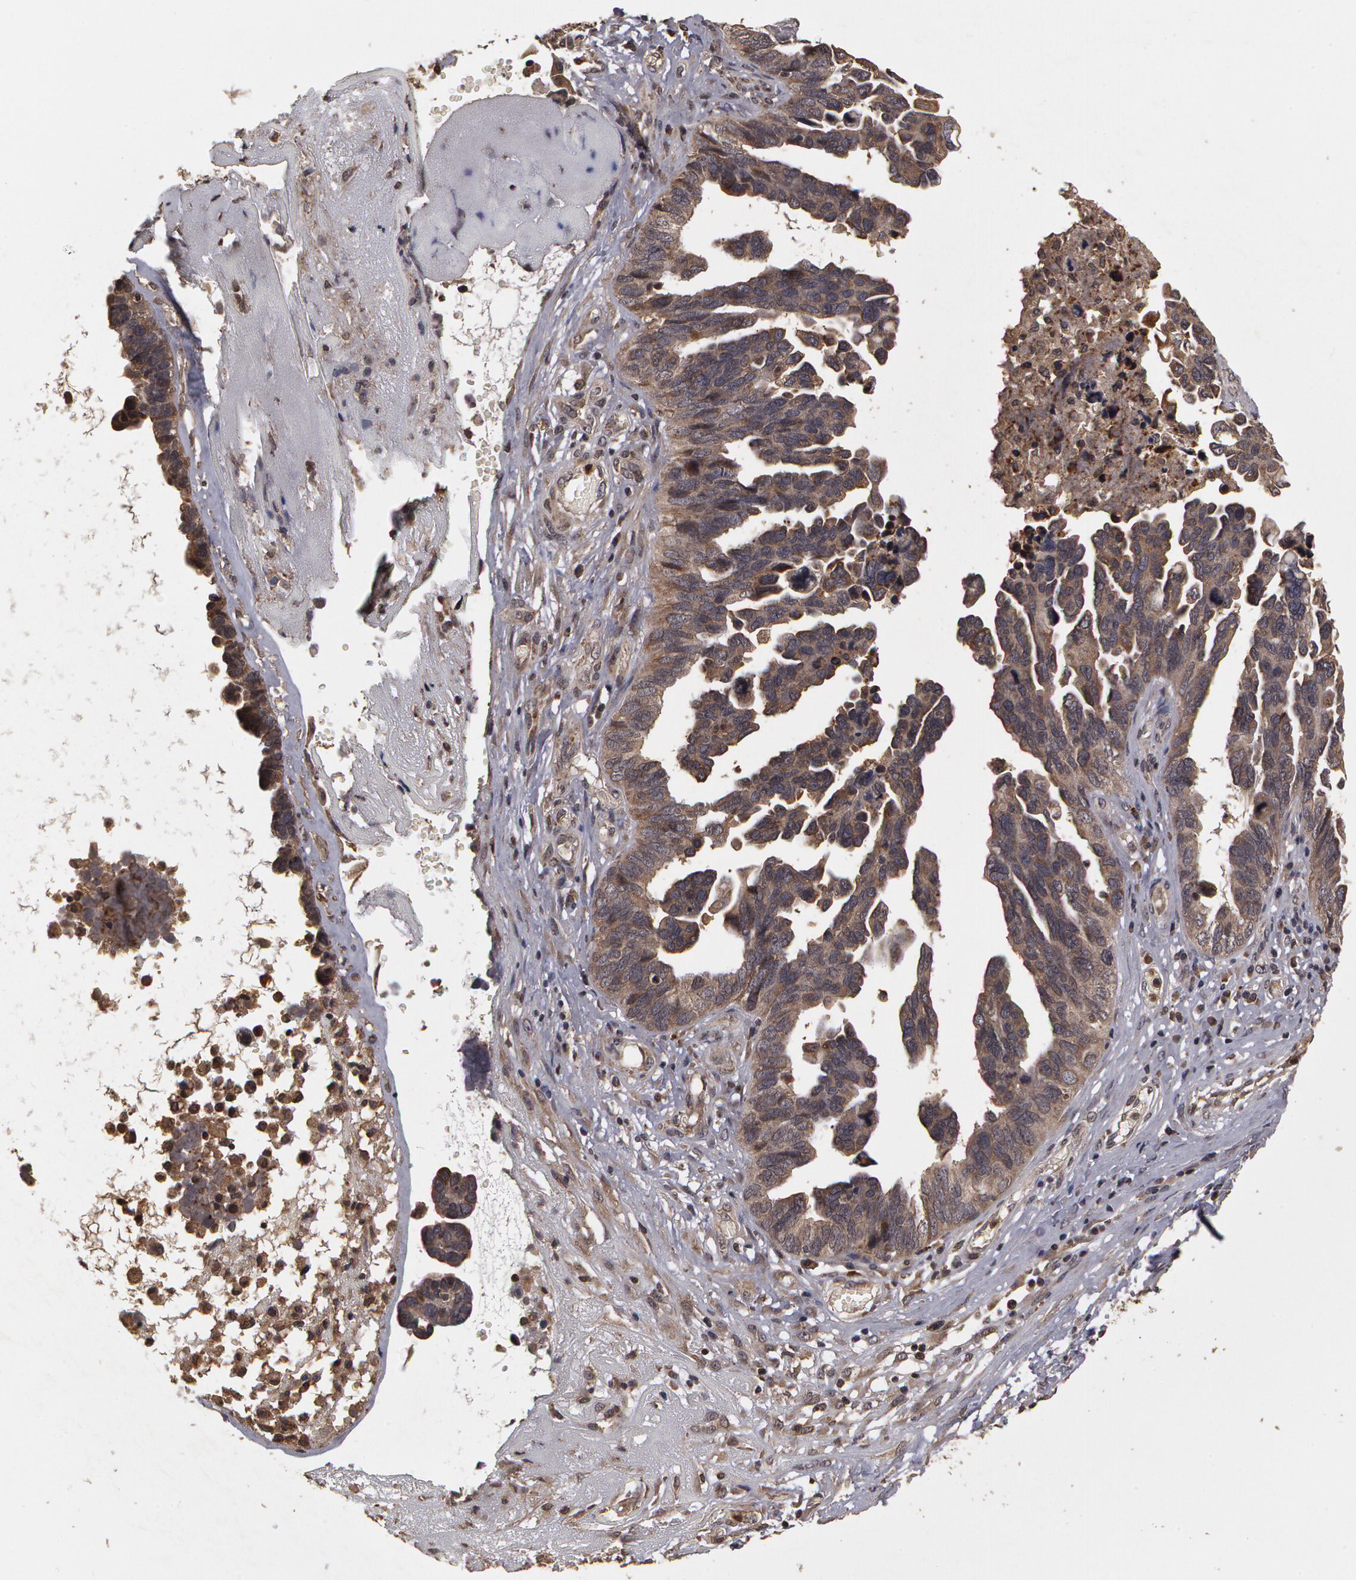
{"staining": {"intensity": "weak", "quantity": "25%-75%", "location": "cytoplasmic/membranous"}, "tissue": "ovarian cancer", "cell_type": "Tumor cells", "image_type": "cancer", "snomed": [{"axis": "morphology", "description": "Cystadenocarcinoma, serous, NOS"}, {"axis": "topography", "description": "Ovary"}], "caption": "Ovarian cancer (serous cystadenocarcinoma) stained with DAB IHC reveals low levels of weak cytoplasmic/membranous positivity in approximately 25%-75% of tumor cells.", "gene": "CALR", "patient": {"sex": "female", "age": 64}}